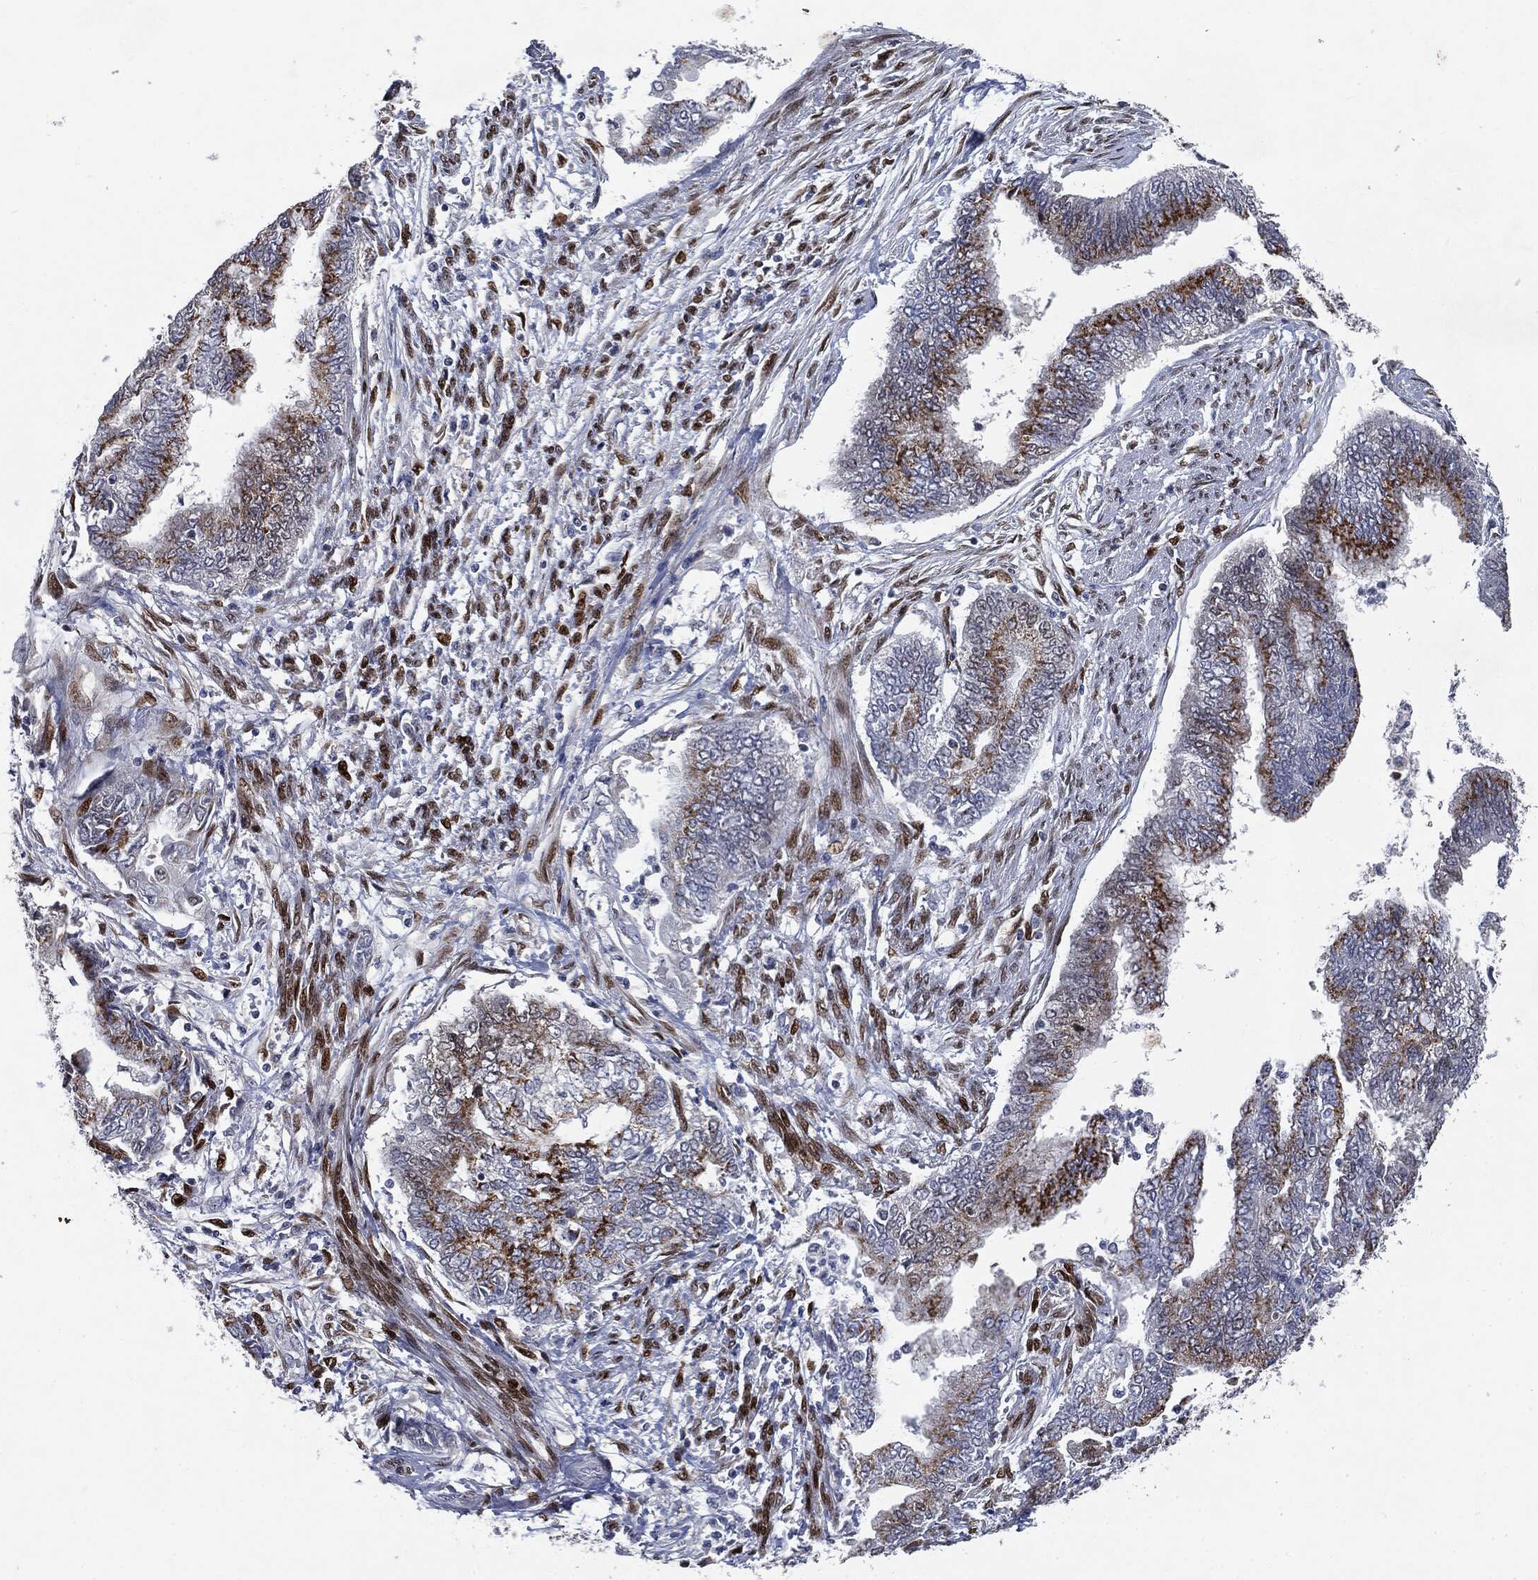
{"staining": {"intensity": "strong", "quantity": "25%-75%", "location": "cytoplasmic/membranous"}, "tissue": "endometrial cancer", "cell_type": "Tumor cells", "image_type": "cancer", "snomed": [{"axis": "morphology", "description": "Adenocarcinoma, NOS"}, {"axis": "topography", "description": "Endometrium"}], "caption": "Endometrial cancer tissue exhibits strong cytoplasmic/membranous staining in about 25%-75% of tumor cells", "gene": "CASD1", "patient": {"sex": "female", "age": 65}}